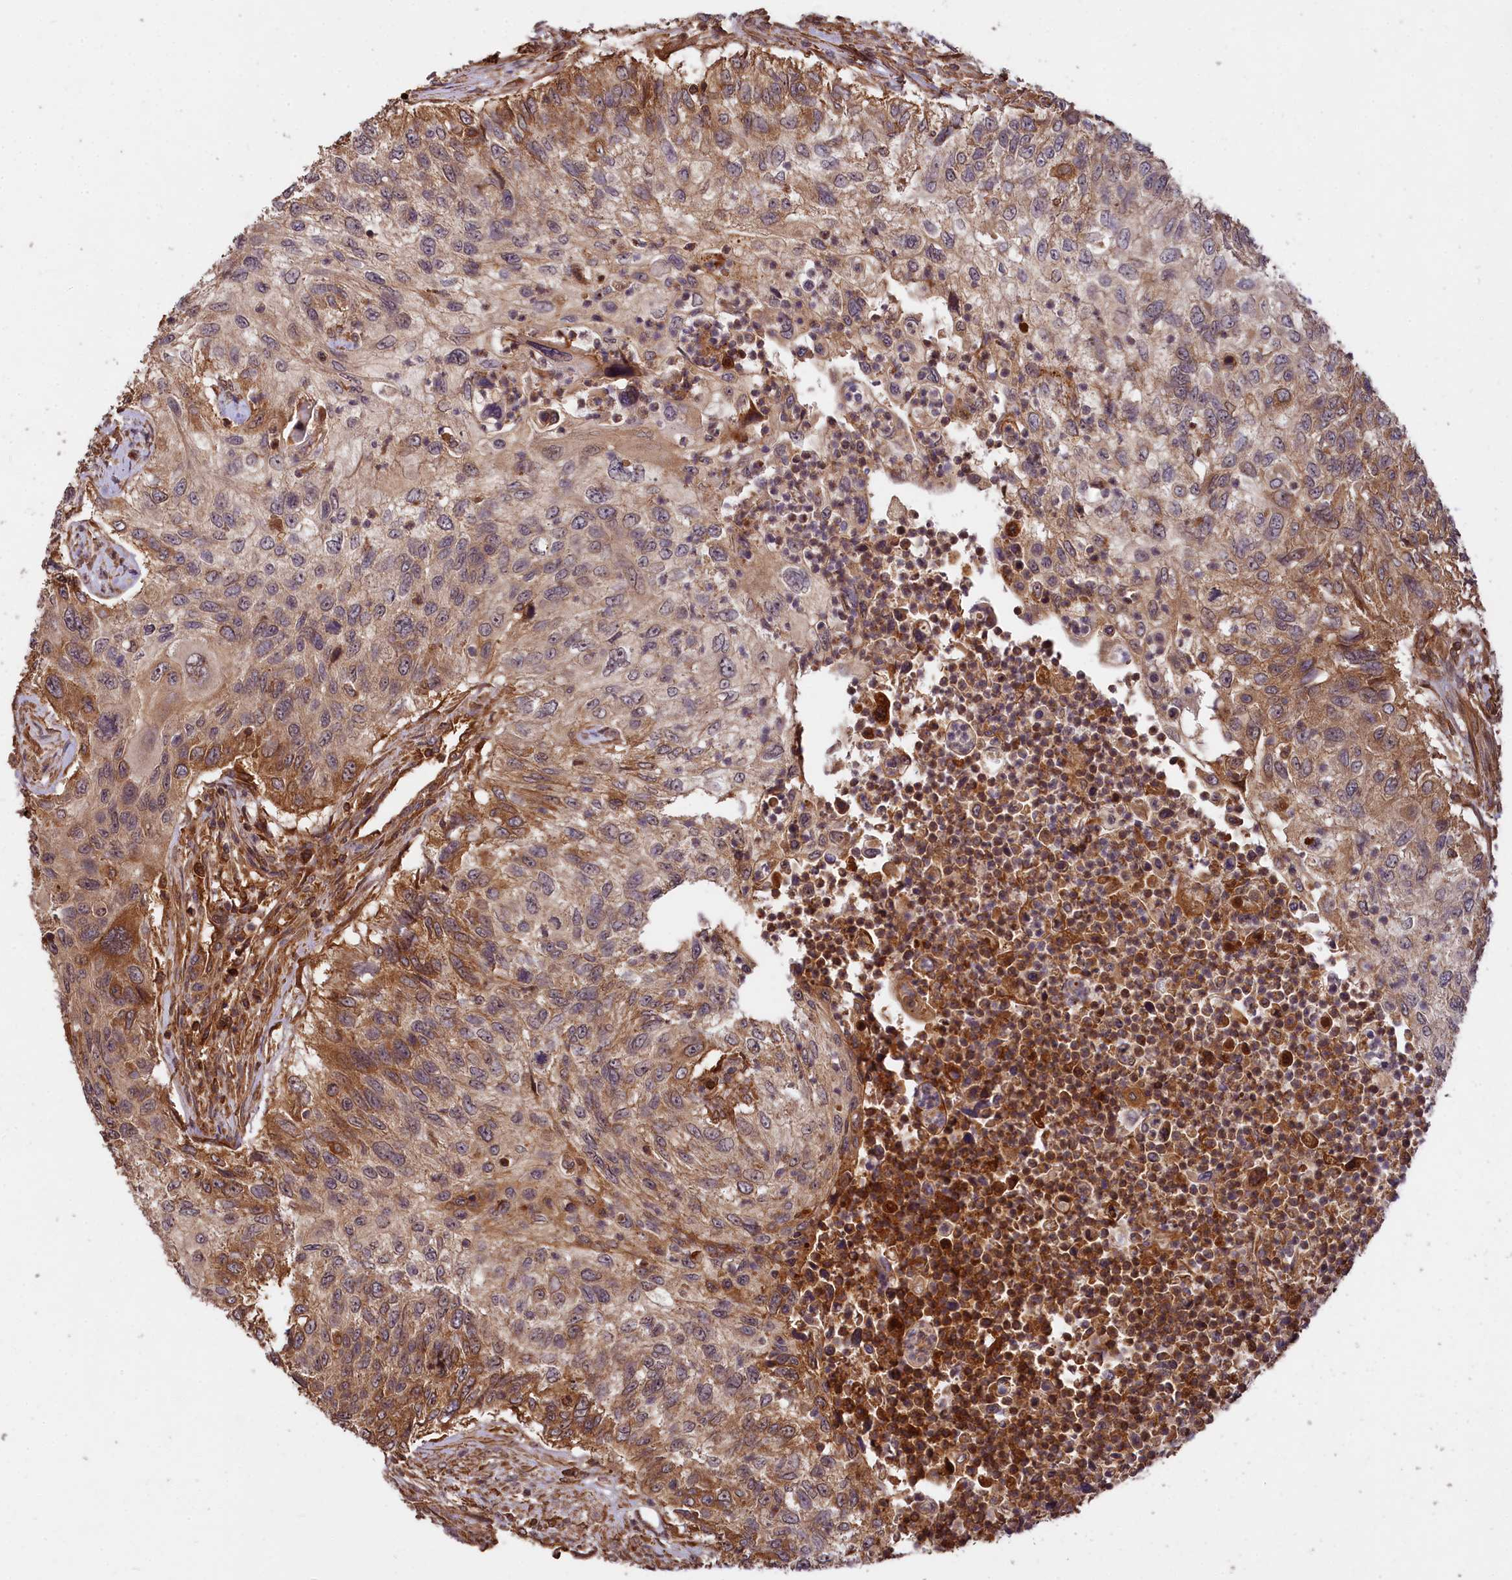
{"staining": {"intensity": "moderate", "quantity": "25%-75%", "location": "cytoplasmic/membranous"}, "tissue": "urothelial cancer", "cell_type": "Tumor cells", "image_type": "cancer", "snomed": [{"axis": "morphology", "description": "Urothelial carcinoma, High grade"}, {"axis": "topography", "description": "Urinary bladder"}], "caption": "This micrograph exhibits high-grade urothelial carcinoma stained with IHC to label a protein in brown. The cytoplasmic/membranous of tumor cells show moderate positivity for the protein. Nuclei are counter-stained blue.", "gene": "MCF2L2", "patient": {"sex": "female", "age": 60}}